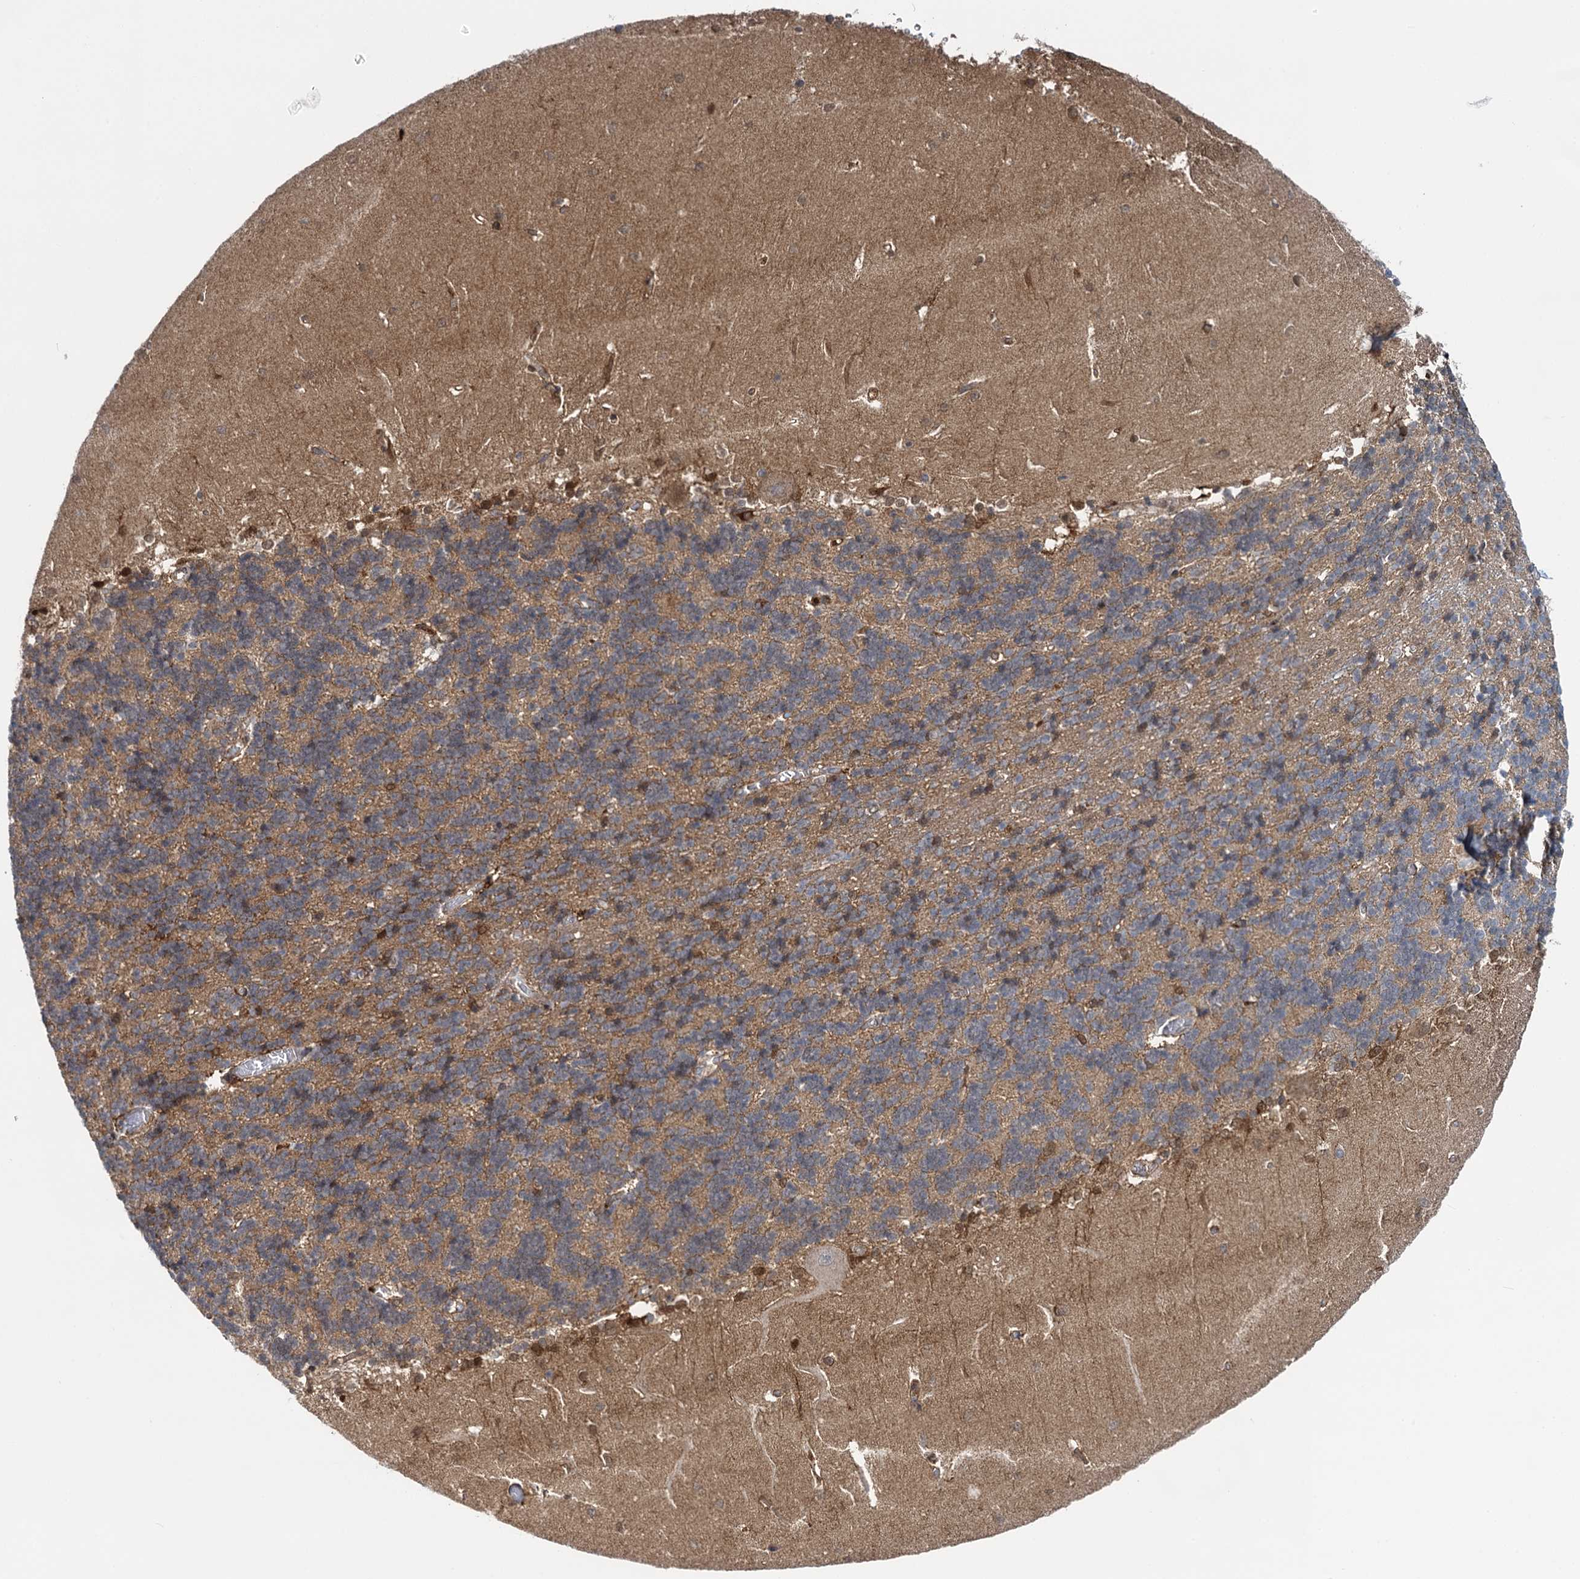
{"staining": {"intensity": "weak", "quantity": "<25%", "location": "cytoplasmic/membranous"}, "tissue": "cerebellum", "cell_type": "Cells in granular layer", "image_type": "normal", "snomed": [{"axis": "morphology", "description": "Normal tissue, NOS"}, {"axis": "topography", "description": "Cerebellum"}], "caption": "The immunohistochemistry histopathology image has no significant positivity in cells in granular layer of cerebellum.", "gene": "GLO1", "patient": {"sex": "male", "age": 37}}